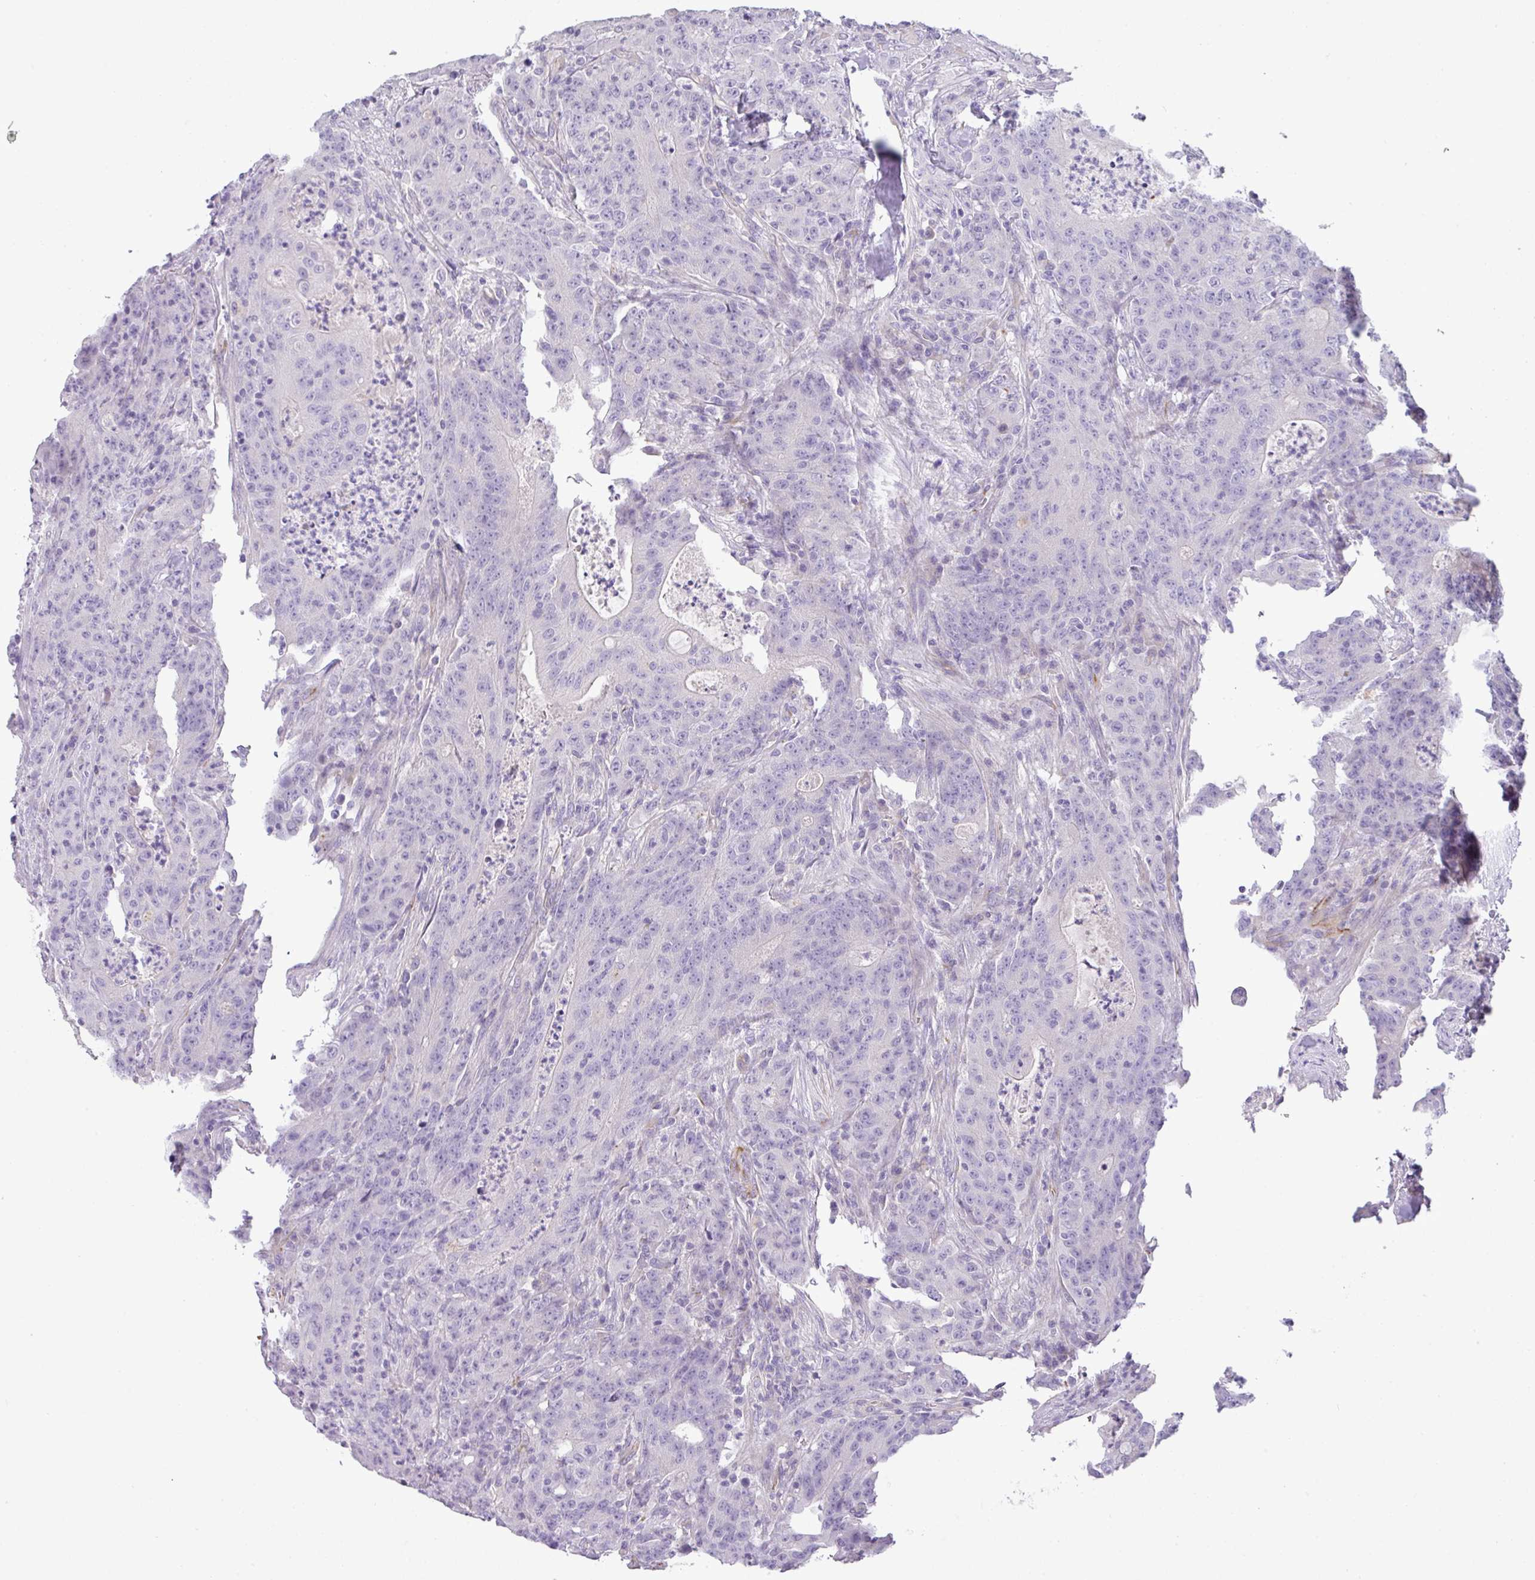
{"staining": {"intensity": "negative", "quantity": "none", "location": "none"}, "tissue": "colorectal cancer", "cell_type": "Tumor cells", "image_type": "cancer", "snomed": [{"axis": "morphology", "description": "Adenocarcinoma, NOS"}, {"axis": "topography", "description": "Colon"}], "caption": "Immunohistochemistry micrograph of colorectal cancer stained for a protein (brown), which exhibits no staining in tumor cells. (Brightfield microscopy of DAB (3,3'-diaminobenzidine) immunohistochemistry (IHC) at high magnification).", "gene": "ENSG00000273748", "patient": {"sex": "male", "age": 83}}